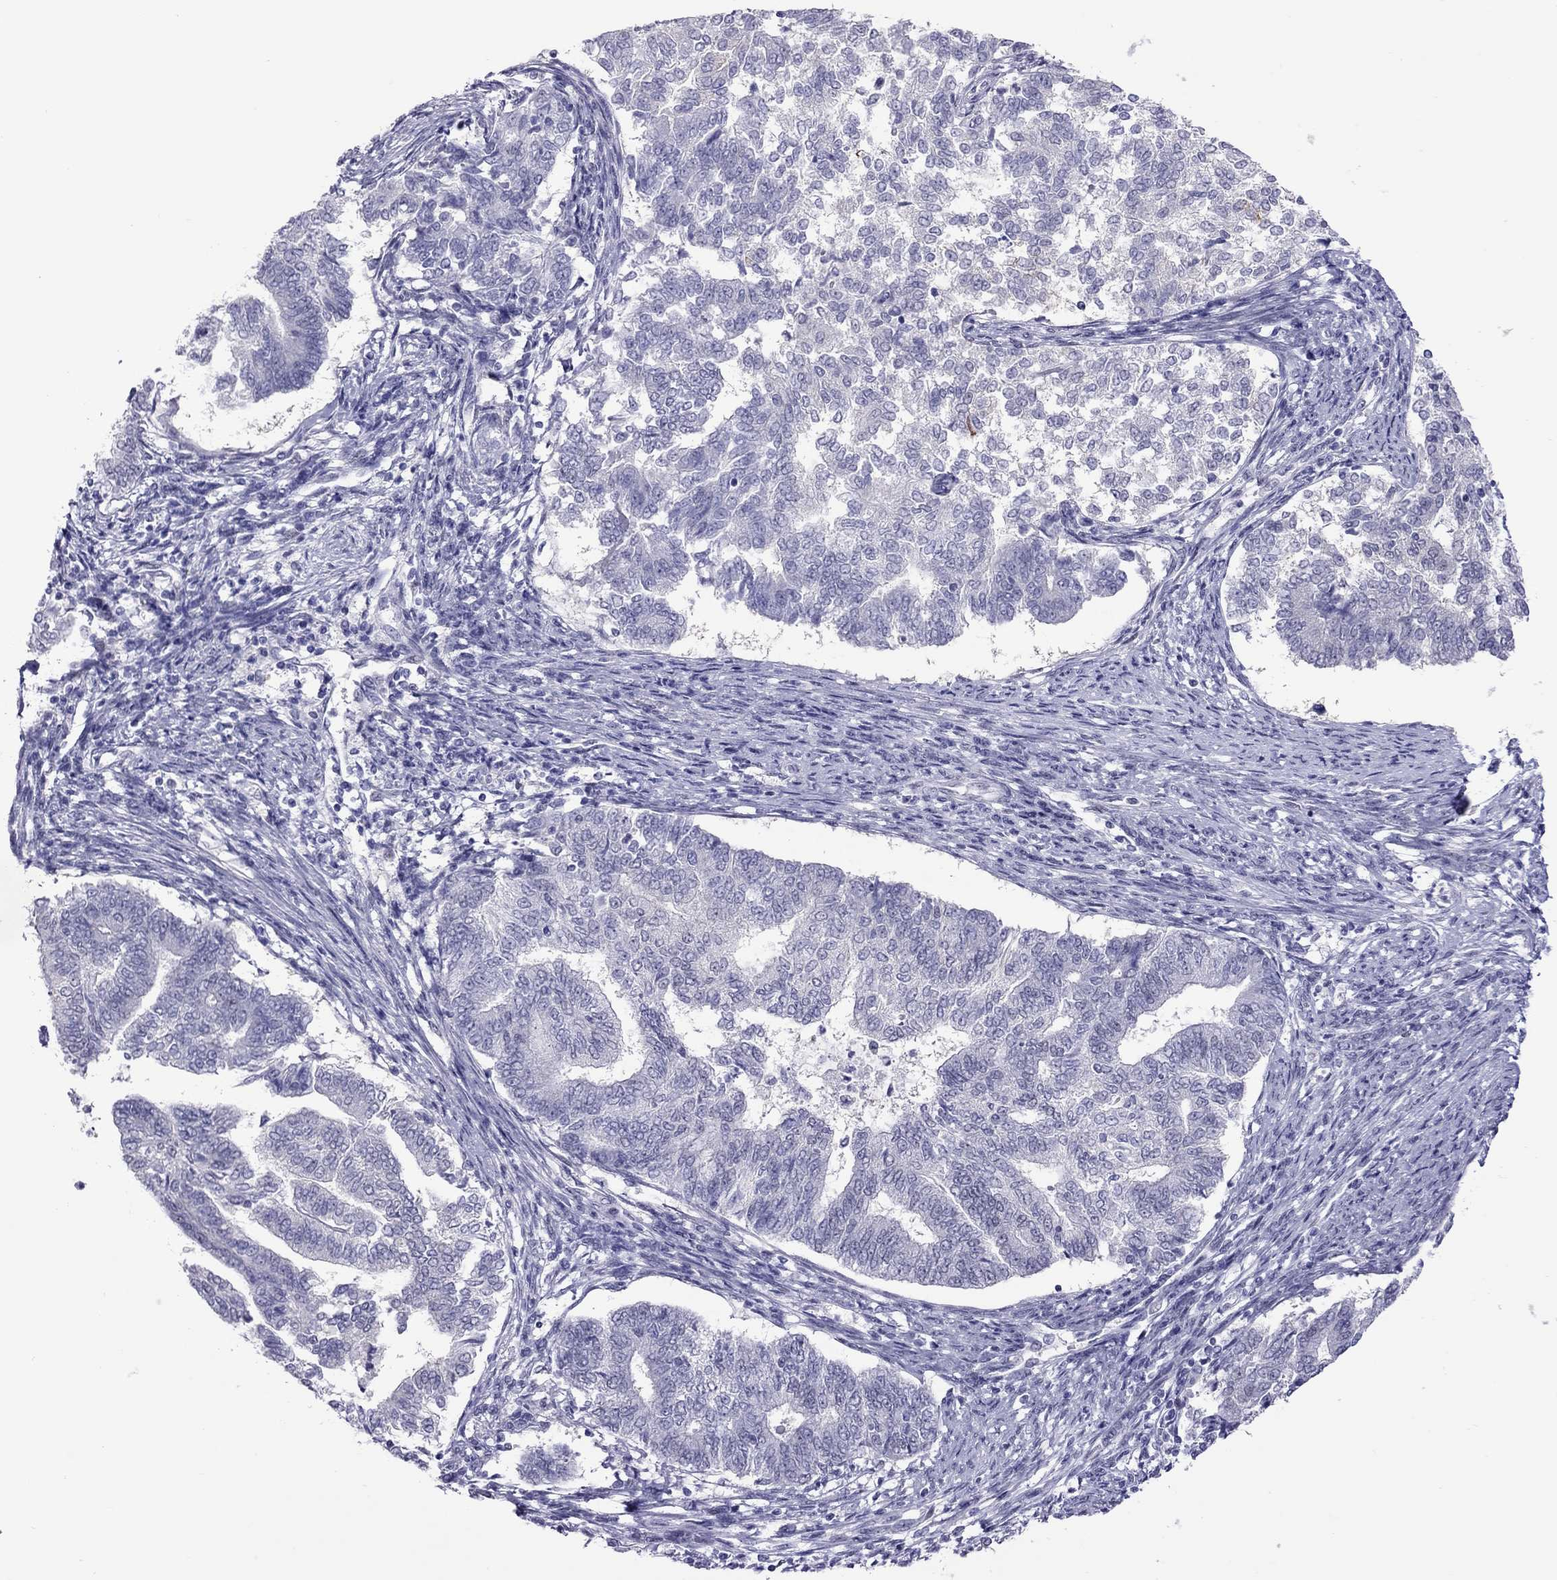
{"staining": {"intensity": "negative", "quantity": "none", "location": "none"}, "tissue": "endometrial cancer", "cell_type": "Tumor cells", "image_type": "cancer", "snomed": [{"axis": "morphology", "description": "Adenocarcinoma, NOS"}, {"axis": "topography", "description": "Endometrium"}], "caption": "IHC micrograph of neoplastic tissue: endometrial cancer stained with DAB shows no significant protein positivity in tumor cells. (DAB (3,3'-diaminobenzidine) IHC with hematoxylin counter stain).", "gene": "CHRNB3", "patient": {"sex": "female", "age": 65}}